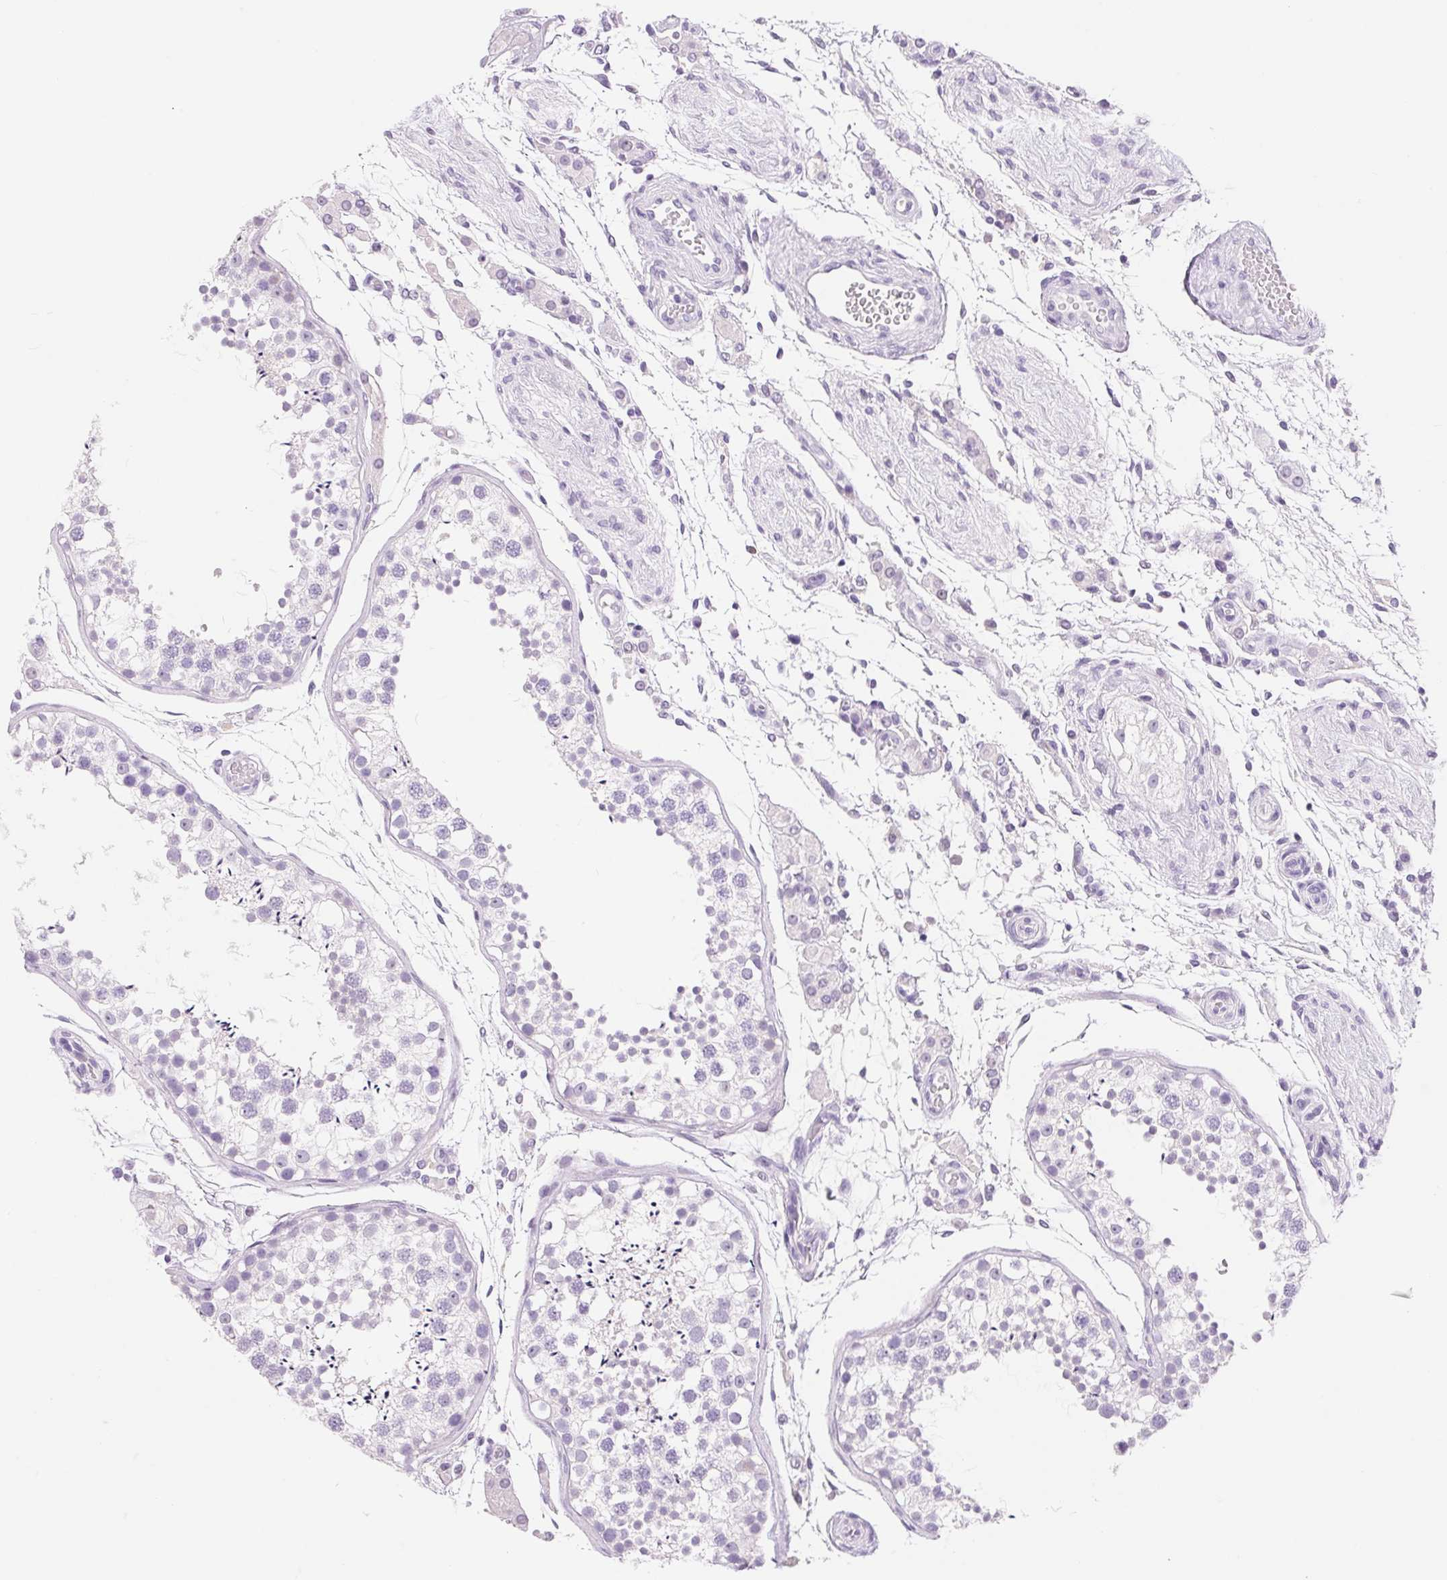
{"staining": {"intensity": "negative", "quantity": "none", "location": "none"}, "tissue": "testis", "cell_type": "Cells in seminiferous ducts", "image_type": "normal", "snomed": [{"axis": "morphology", "description": "Normal tissue, NOS"}, {"axis": "morphology", "description": "Seminoma, NOS"}, {"axis": "topography", "description": "Testis"}], "caption": "Testis was stained to show a protein in brown. There is no significant positivity in cells in seminiferous ducts. (DAB (3,3'-diaminobenzidine) immunohistochemistry (IHC), high magnification).", "gene": "ASGR2", "patient": {"sex": "male", "age": 29}}